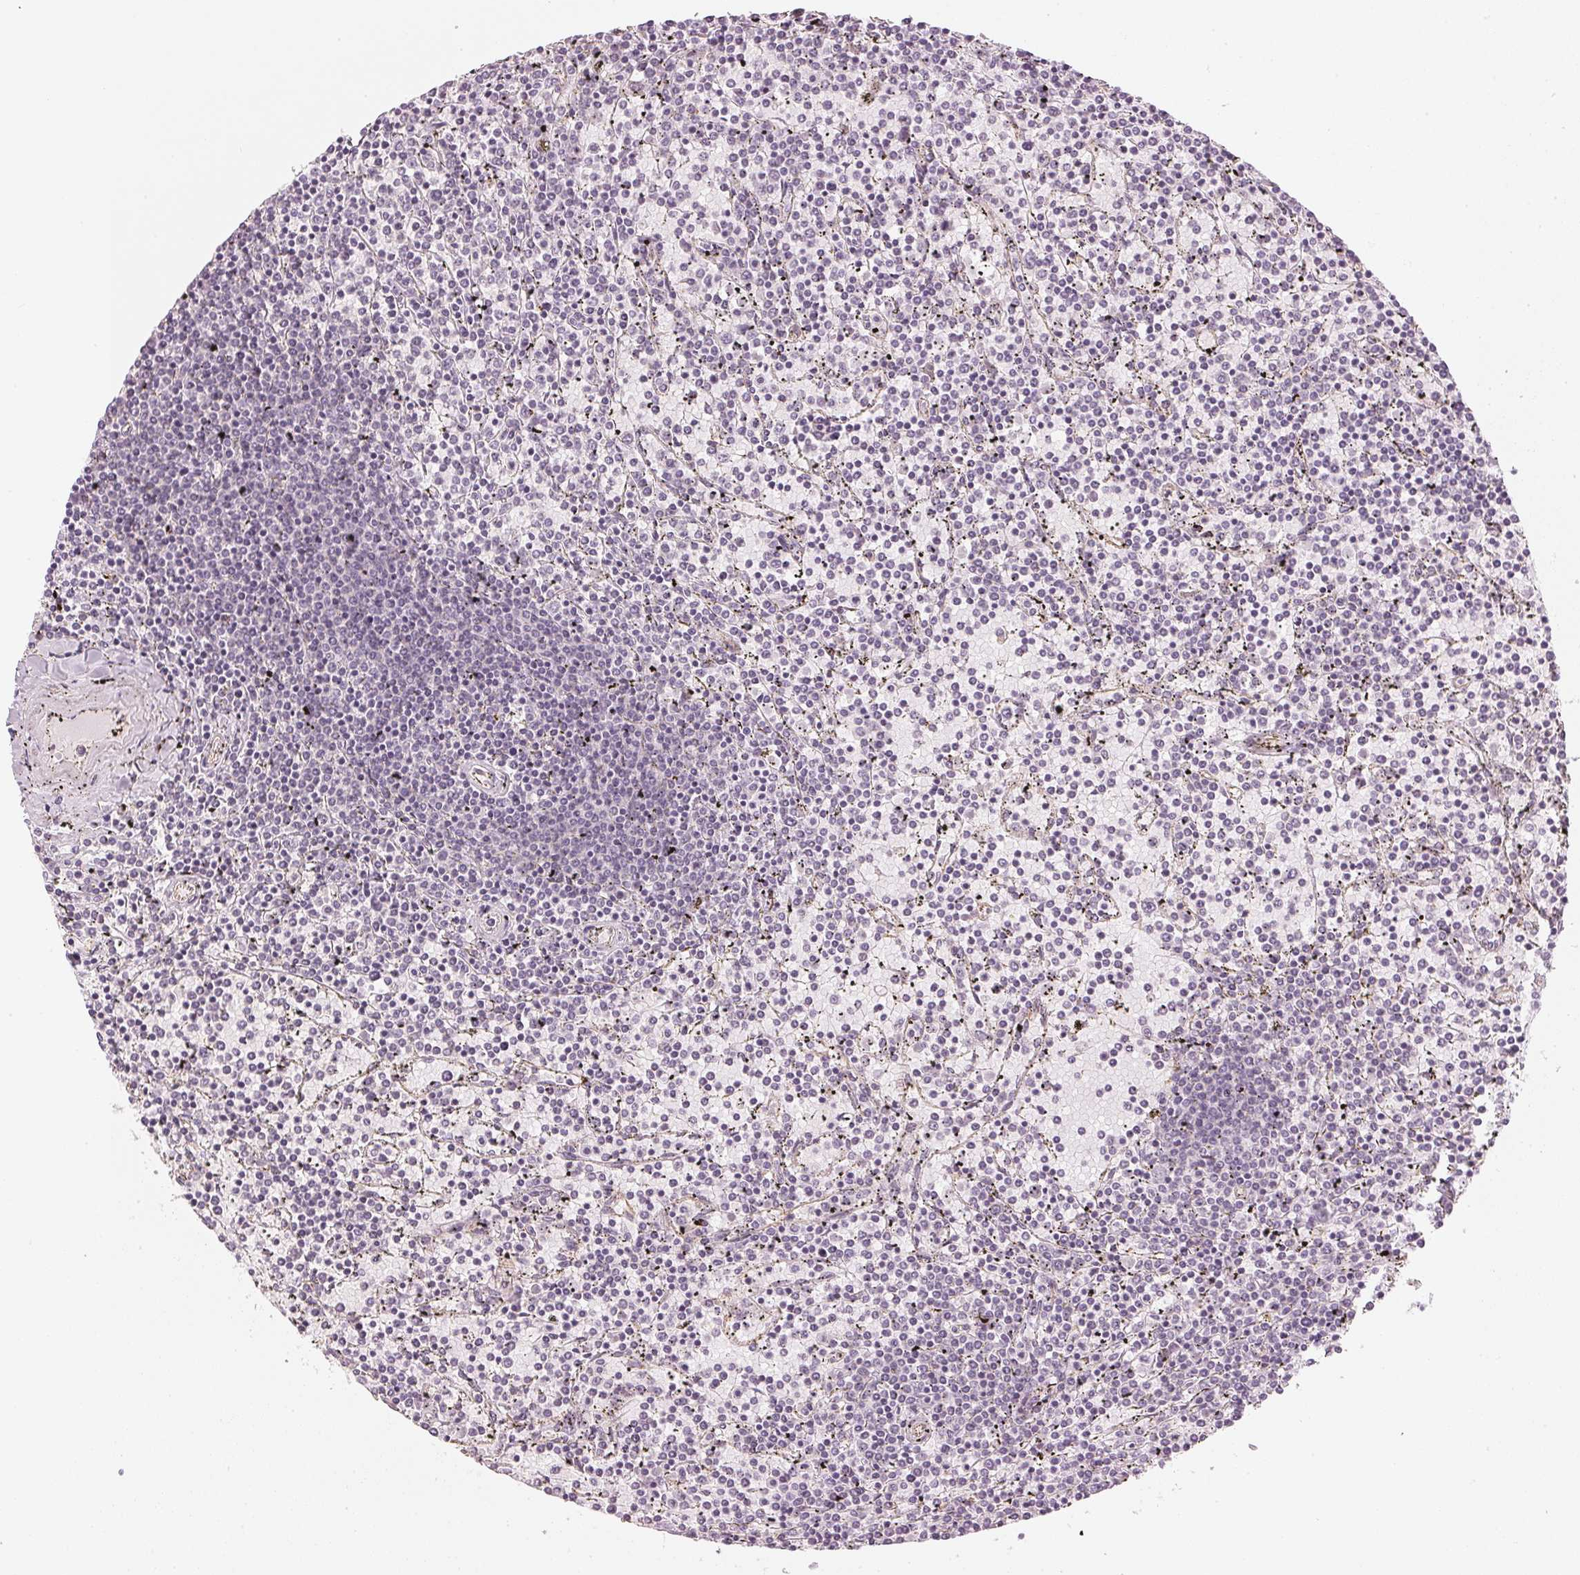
{"staining": {"intensity": "negative", "quantity": "none", "location": "none"}, "tissue": "lymphoma", "cell_type": "Tumor cells", "image_type": "cancer", "snomed": [{"axis": "morphology", "description": "Malignant lymphoma, non-Hodgkin's type, Low grade"}, {"axis": "topography", "description": "Spleen"}], "caption": "This is an immunohistochemistry histopathology image of low-grade malignant lymphoma, non-Hodgkin's type. There is no staining in tumor cells.", "gene": "APLP1", "patient": {"sex": "female", "age": 77}}